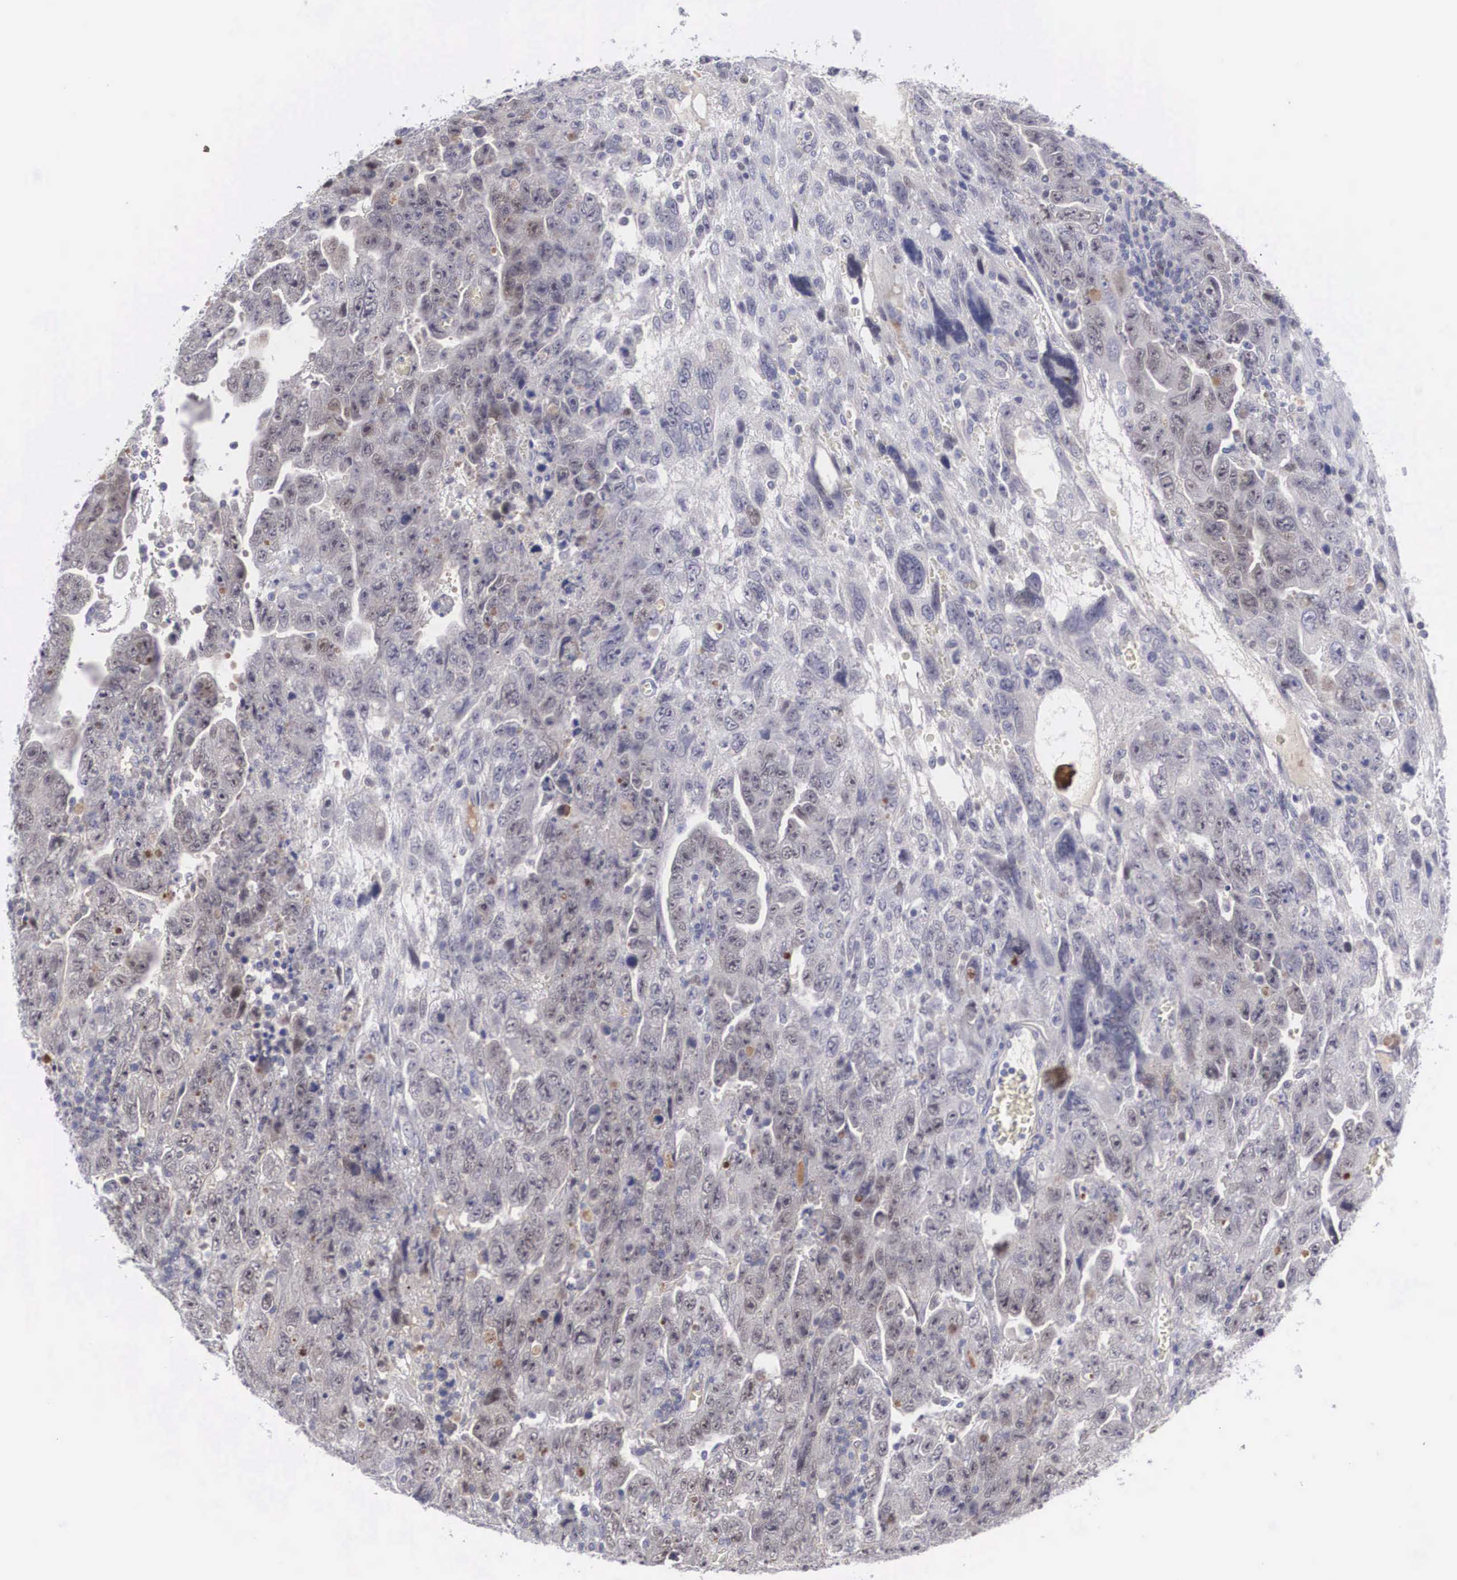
{"staining": {"intensity": "weak", "quantity": "<25%", "location": "cytoplasmic/membranous,nuclear"}, "tissue": "testis cancer", "cell_type": "Tumor cells", "image_type": "cancer", "snomed": [{"axis": "morphology", "description": "Carcinoma, Embryonal, NOS"}, {"axis": "topography", "description": "Testis"}], "caption": "Human testis cancer stained for a protein using immunohistochemistry (IHC) demonstrates no positivity in tumor cells.", "gene": "RBPJ", "patient": {"sex": "male", "age": 28}}